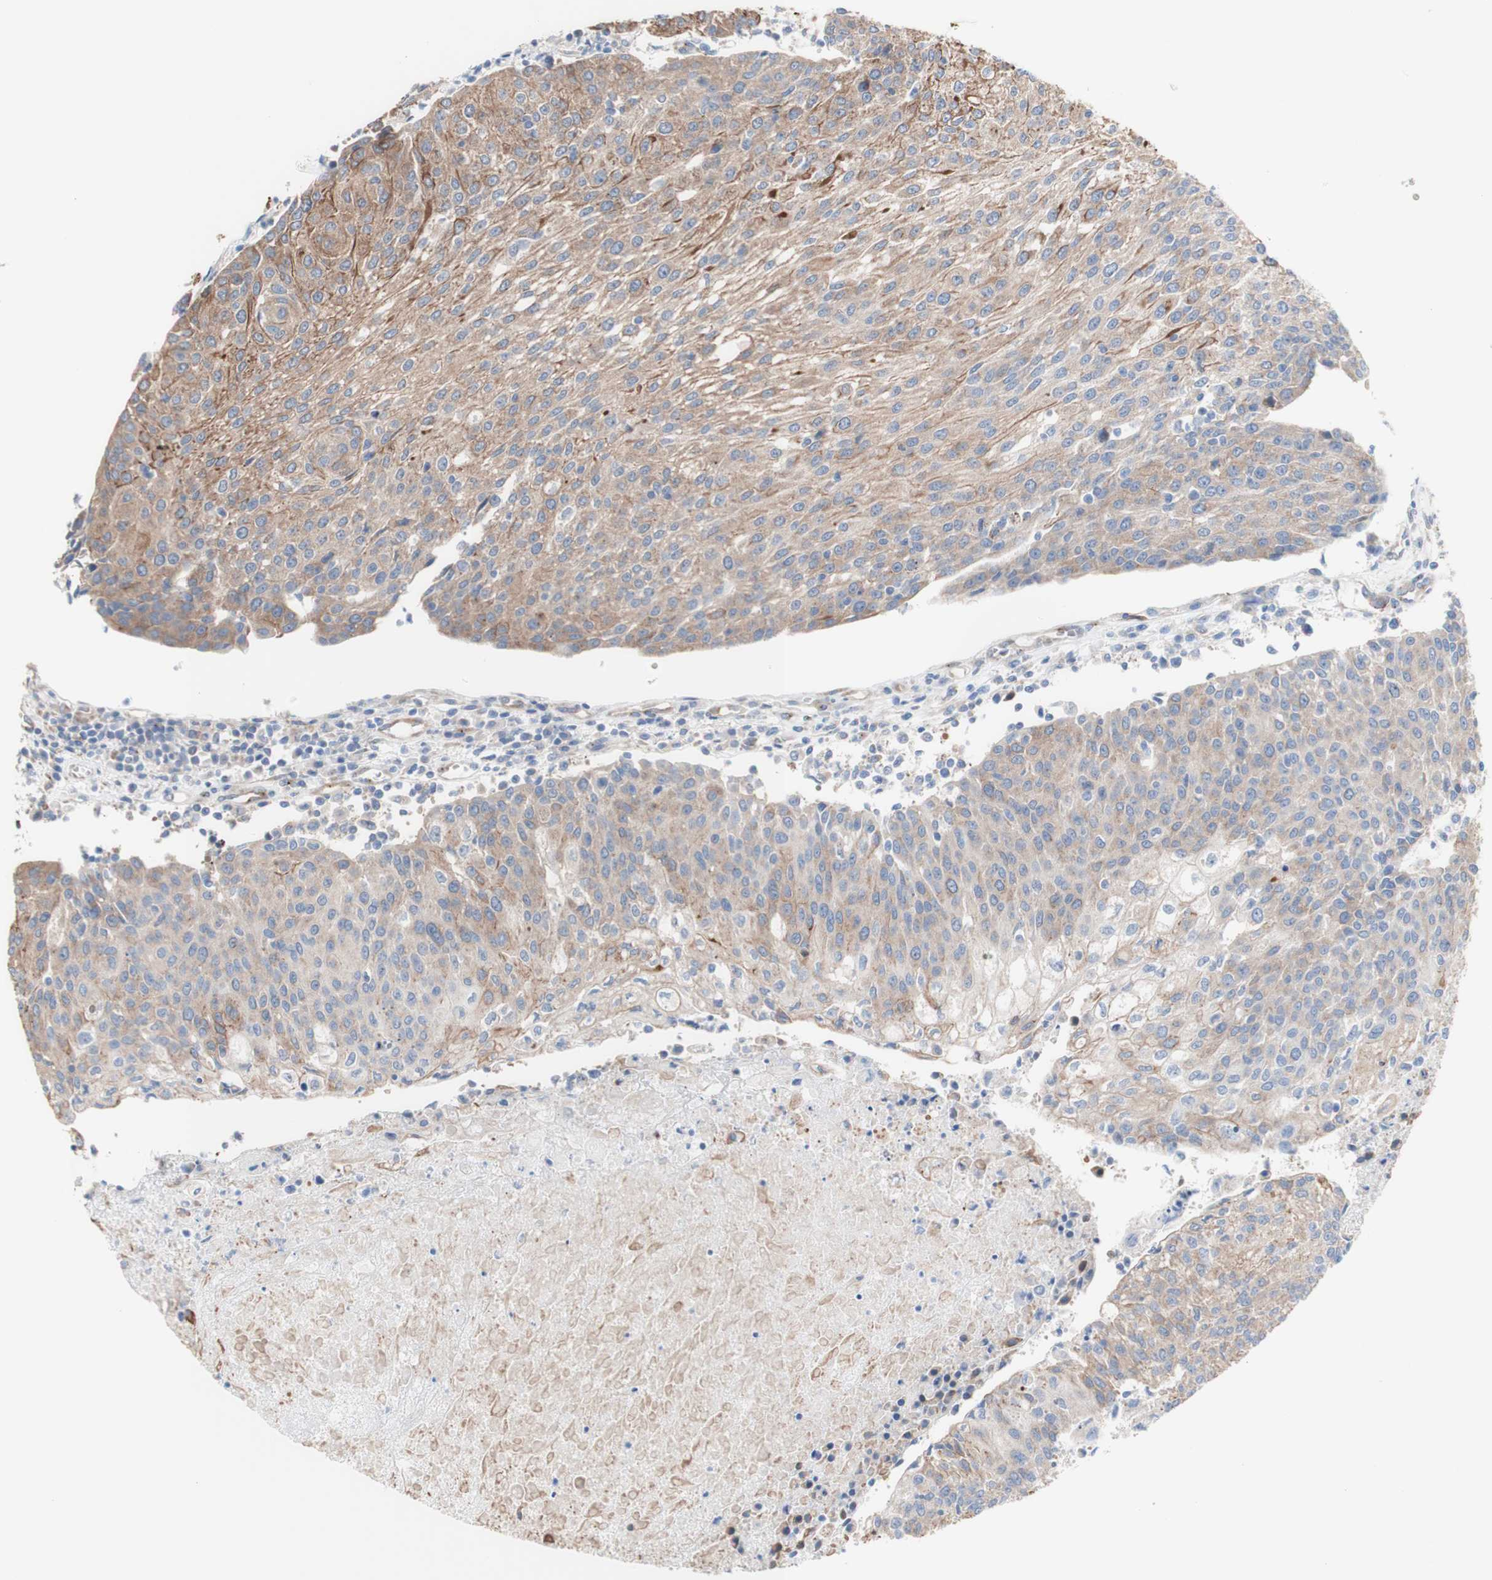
{"staining": {"intensity": "moderate", "quantity": ">75%", "location": "cytoplasmic/membranous"}, "tissue": "urothelial cancer", "cell_type": "Tumor cells", "image_type": "cancer", "snomed": [{"axis": "morphology", "description": "Urothelial carcinoma, High grade"}, {"axis": "topography", "description": "Urinary bladder"}], "caption": "Tumor cells demonstrate moderate cytoplasmic/membranous expression in about >75% of cells in urothelial cancer.", "gene": "LRIG3", "patient": {"sex": "female", "age": 85}}